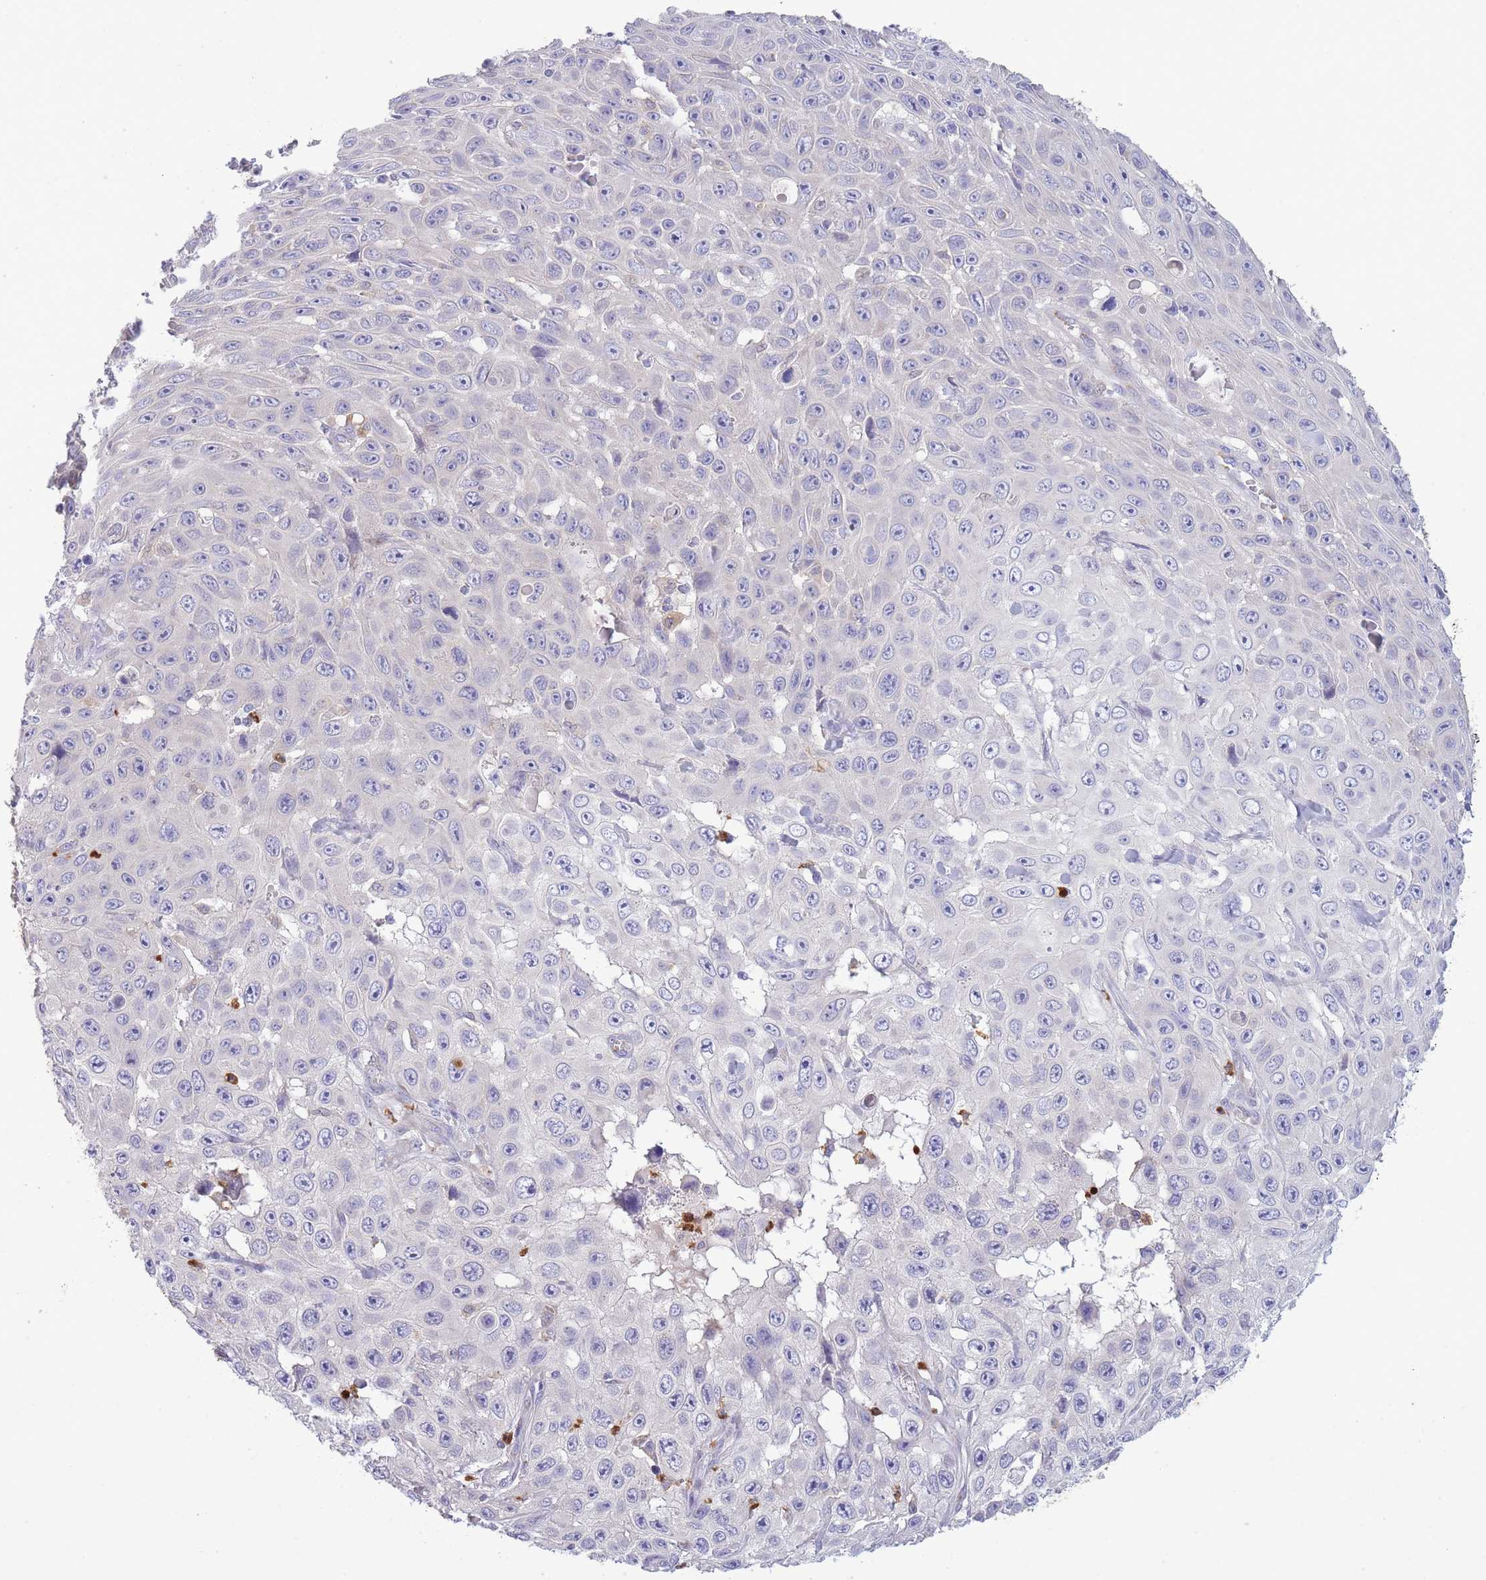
{"staining": {"intensity": "negative", "quantity": "none", "location": "none"}, "tissue": "skin cancer", "cell_type": "Tumor cells", "image_type": "cancer", "snomed": [{"axis": "morphology", "description": "Squamous cell carcinoma, NOS"}, {"axis": "topography", "description": "Skin"}], "caption": "The immunohistochemistry micrograph has no significant expression in tumor cells of skin cancer (squamous cell carcinoma) tissue.", "gene": "CENPM", "patient": {"sex": "male", "age": 82}}